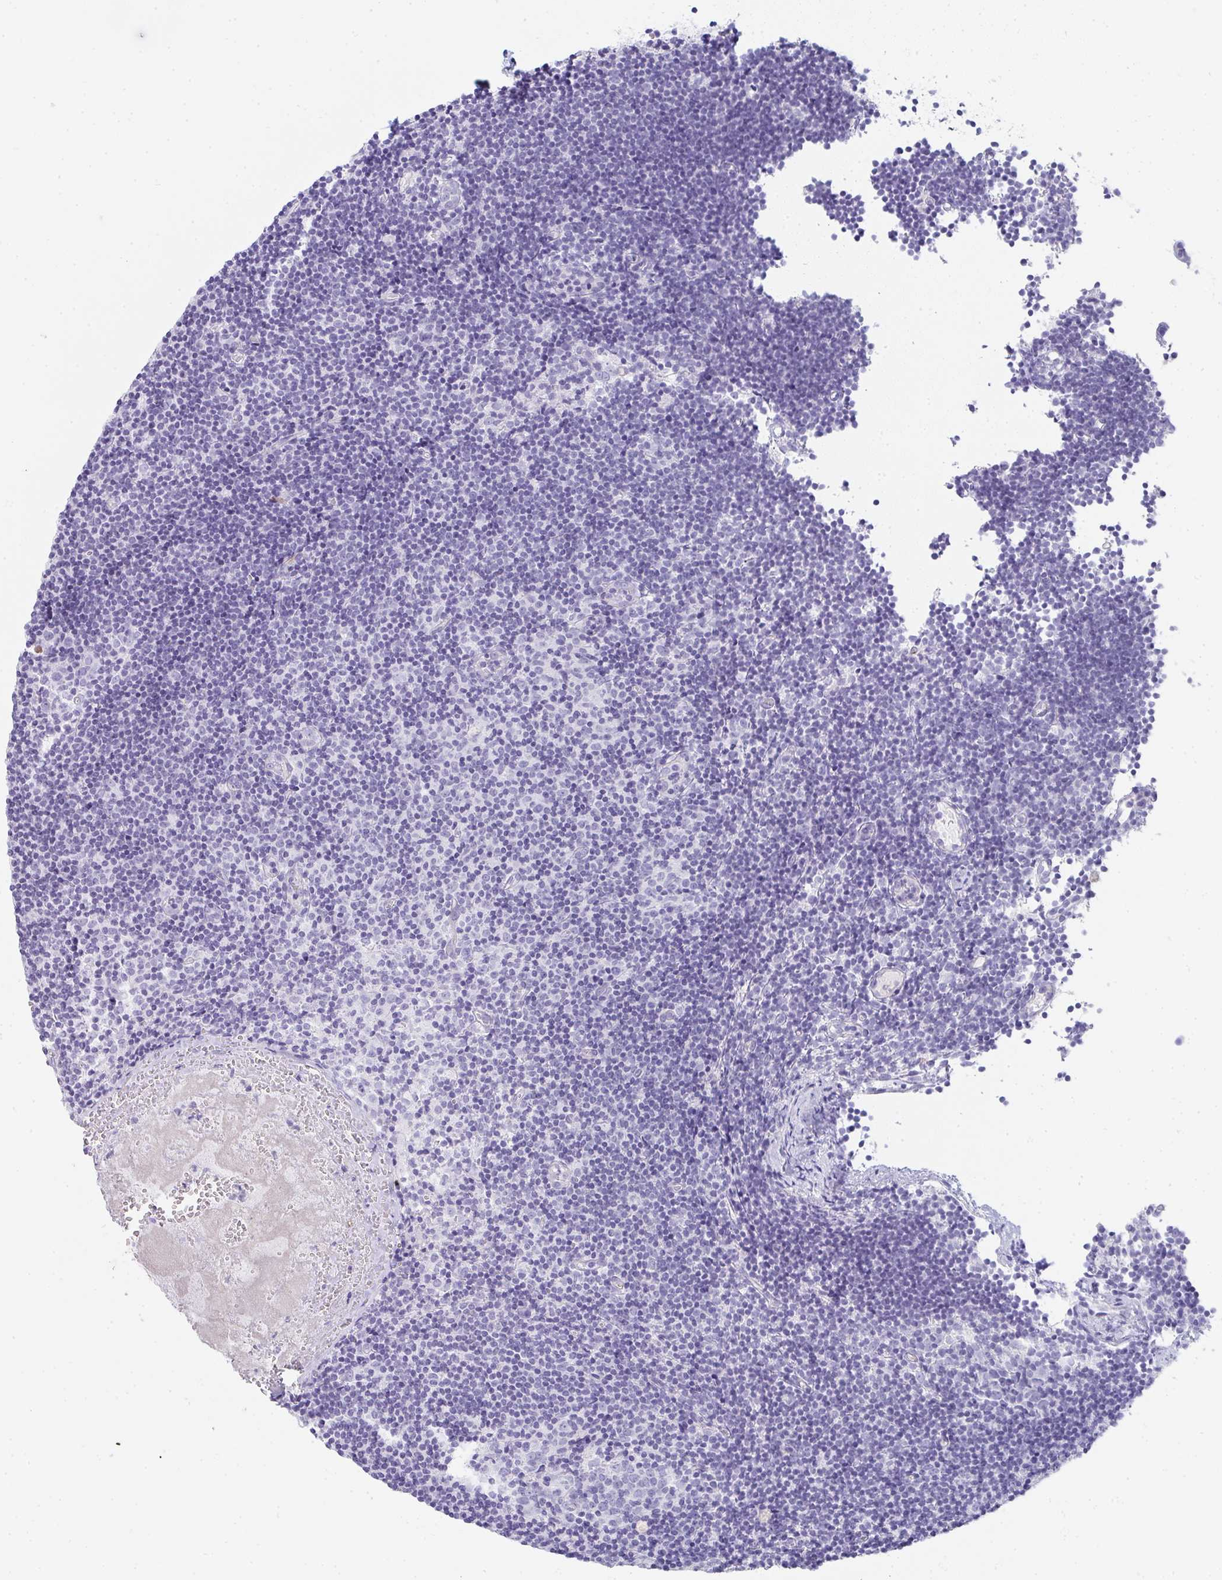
{"staining": {"intensity": "negative", "quantity": "none", "location": "none"}, "tissue": "lymph node", "cell_type": "Germinal center cells", "image_type": "normal", "snomed": [{"axis": "morphology", "description": "Normal tissue, NOS"}, {"axis": "topography", "description": "Lymph node"}], "caption": "Protein analysis of normal lymph node shows no significant staining in germinal center cells. (DAB (3,3'-diaminobenzidine) immunohistochemistry (IHC) with hematoxylin counter stain).", "gene": "PRND", "patient": {"sex": "female", "age": 45}}